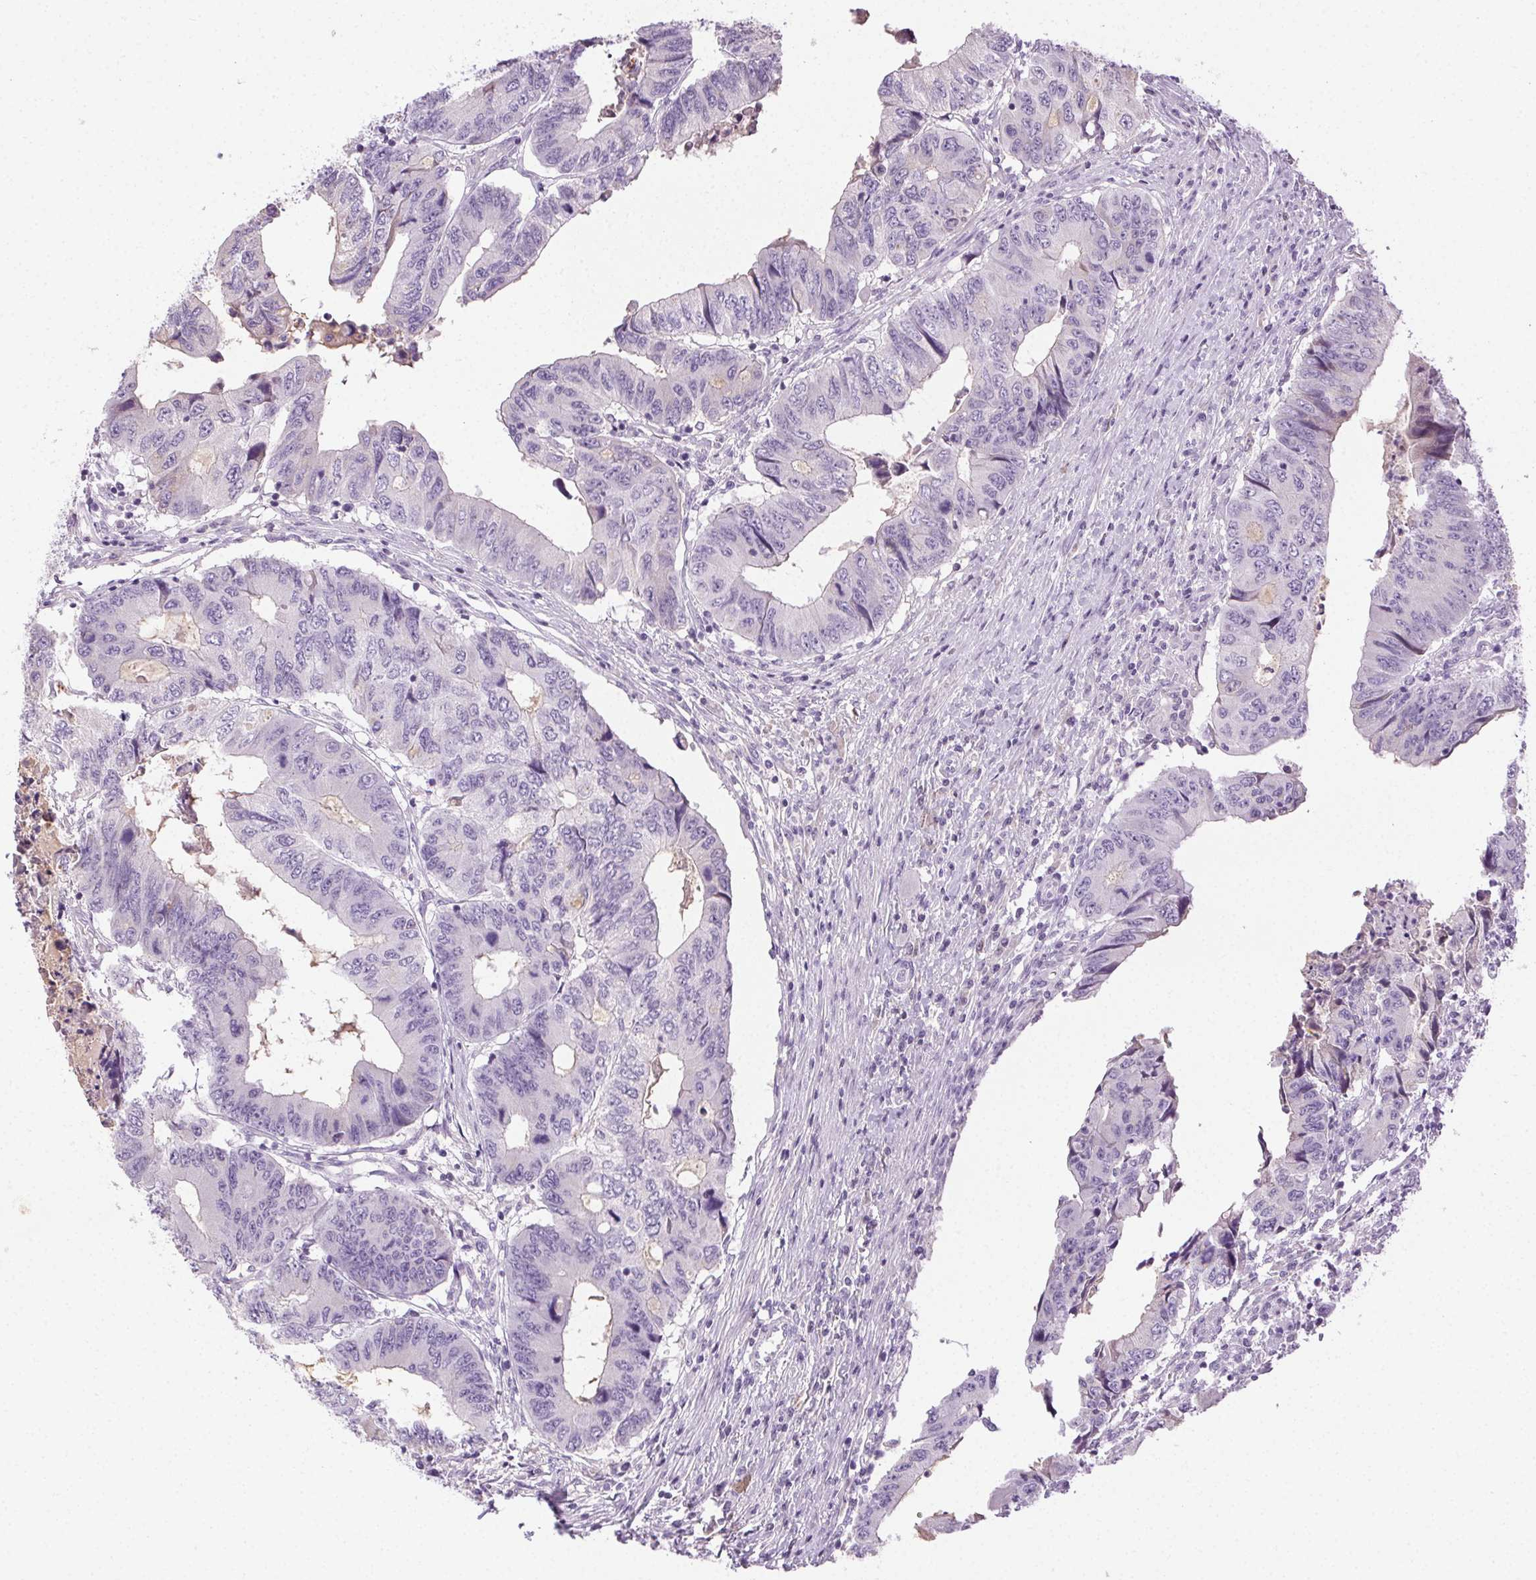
{"staining": {"intensity": "negative", "quantity": "none", "location": "none"}, "tissue": "colorectal cancer", "cell_type": "Tumor cells", "image_type": "cancer", "snomed": [{"axis": "morphology", "description": "Adenocarcinoma, NOS"}, {"axis": "topography", "description": "Colon"}], "caption": "IHC histopathology image of neoplastic tissue: colorectal cancer (adenocarcinoma) stained with DAB shows no significant protein positivity in tumor cells.", "gene": "BPIFB2", "patient": {"sex": "male", "age": 53}}